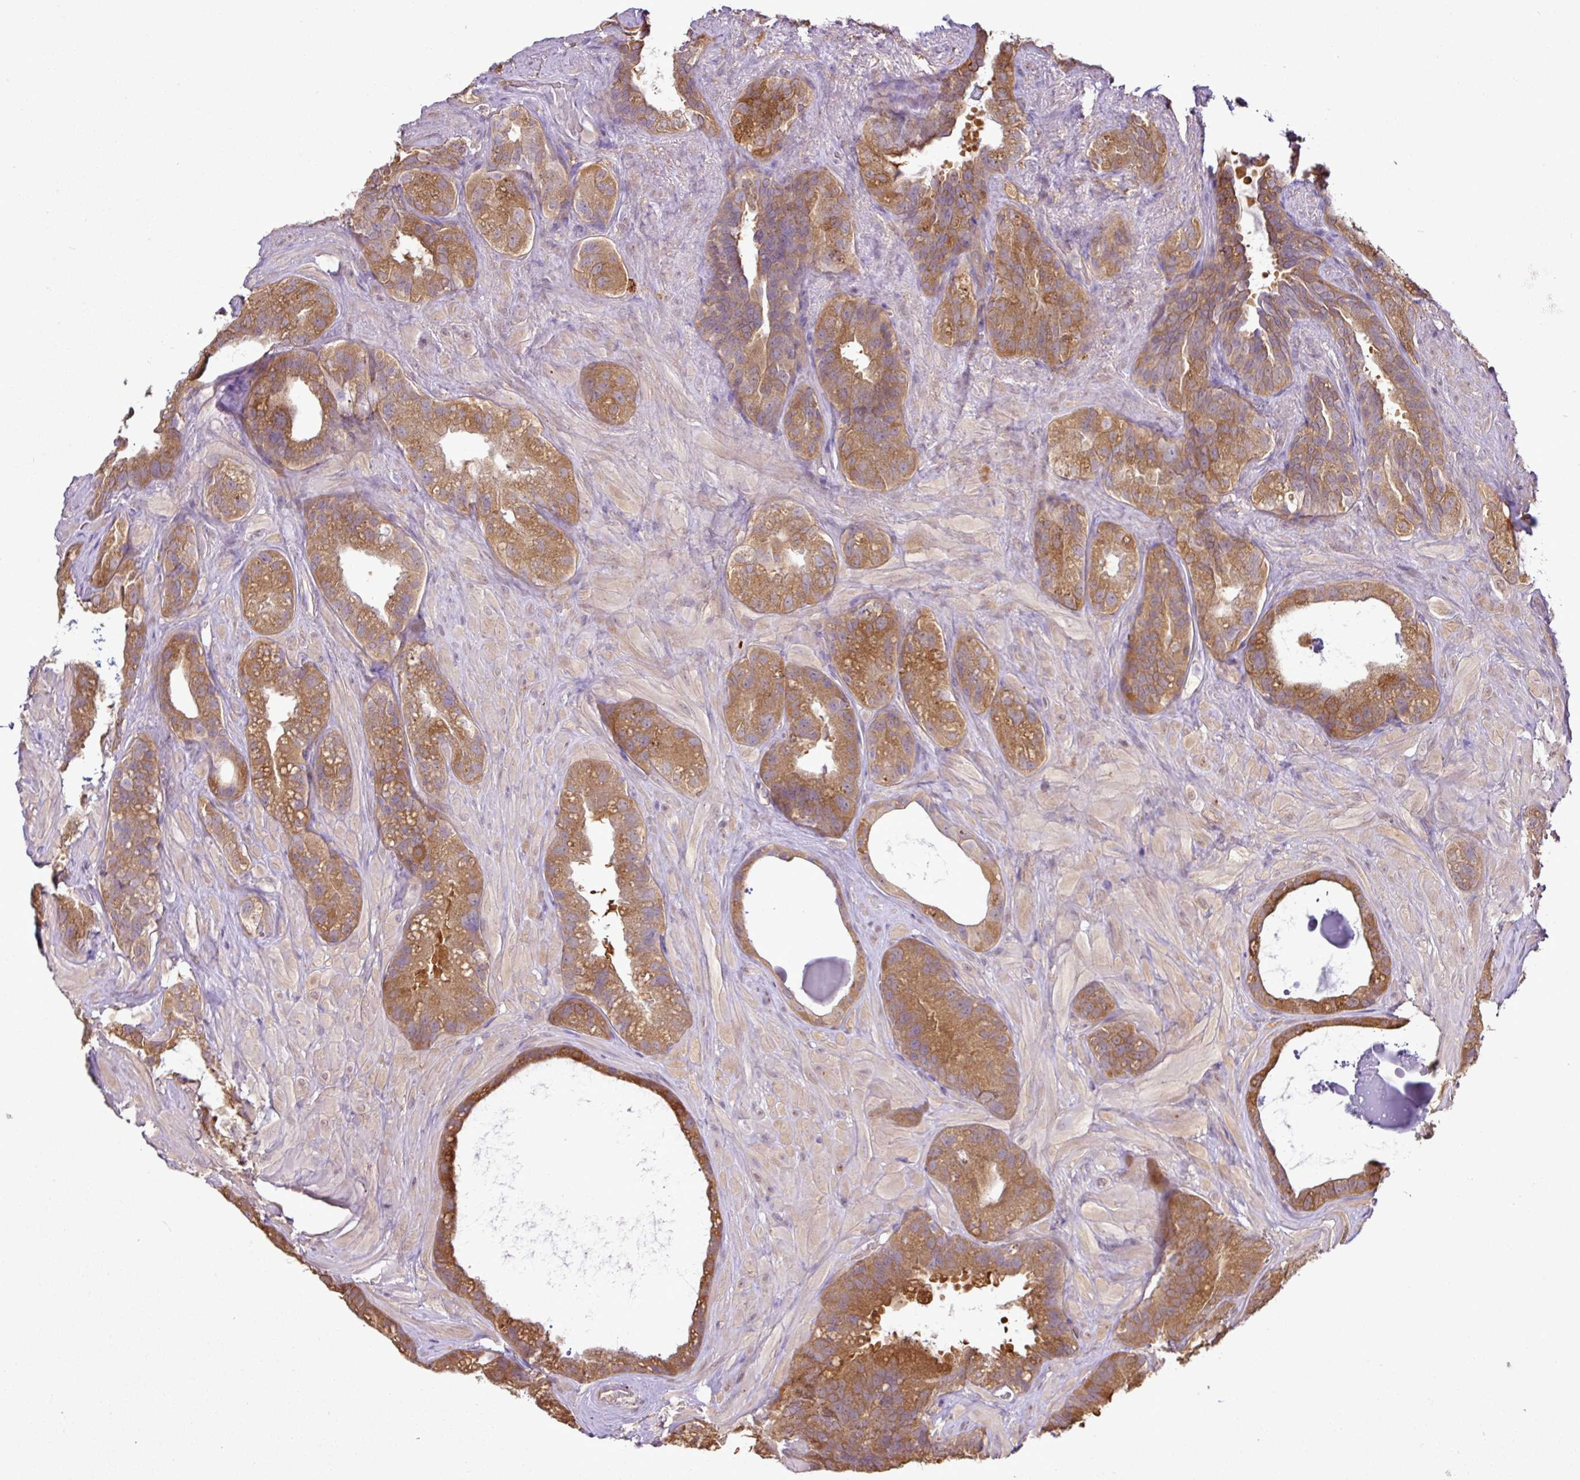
{"staining": {"intensity": "moderate", "quantity": ">75%", "location": "cytoplasmic/membranous"}, "tissue": "fallopian tube", "cell_type": "Glandular cells", "image_type": "normal", "snomed": [{"axis": "morphology", "description": "Normal tissue, NOS"}, {"axis": "topography", "description": "Fallopian tube"}], "caption": "Immunohistochemistry histopathology image of unremarkable fallopian tube: fallopian tube stained using IHC reveals medium levels of moderate protein expression localized specifically in the cytoplasmic/membranous of glandular cells, appearing as a cytoplasmic/membranous brown color.", "gene": "TMEM107", "patient": {"sex": "female", "age": 37}}